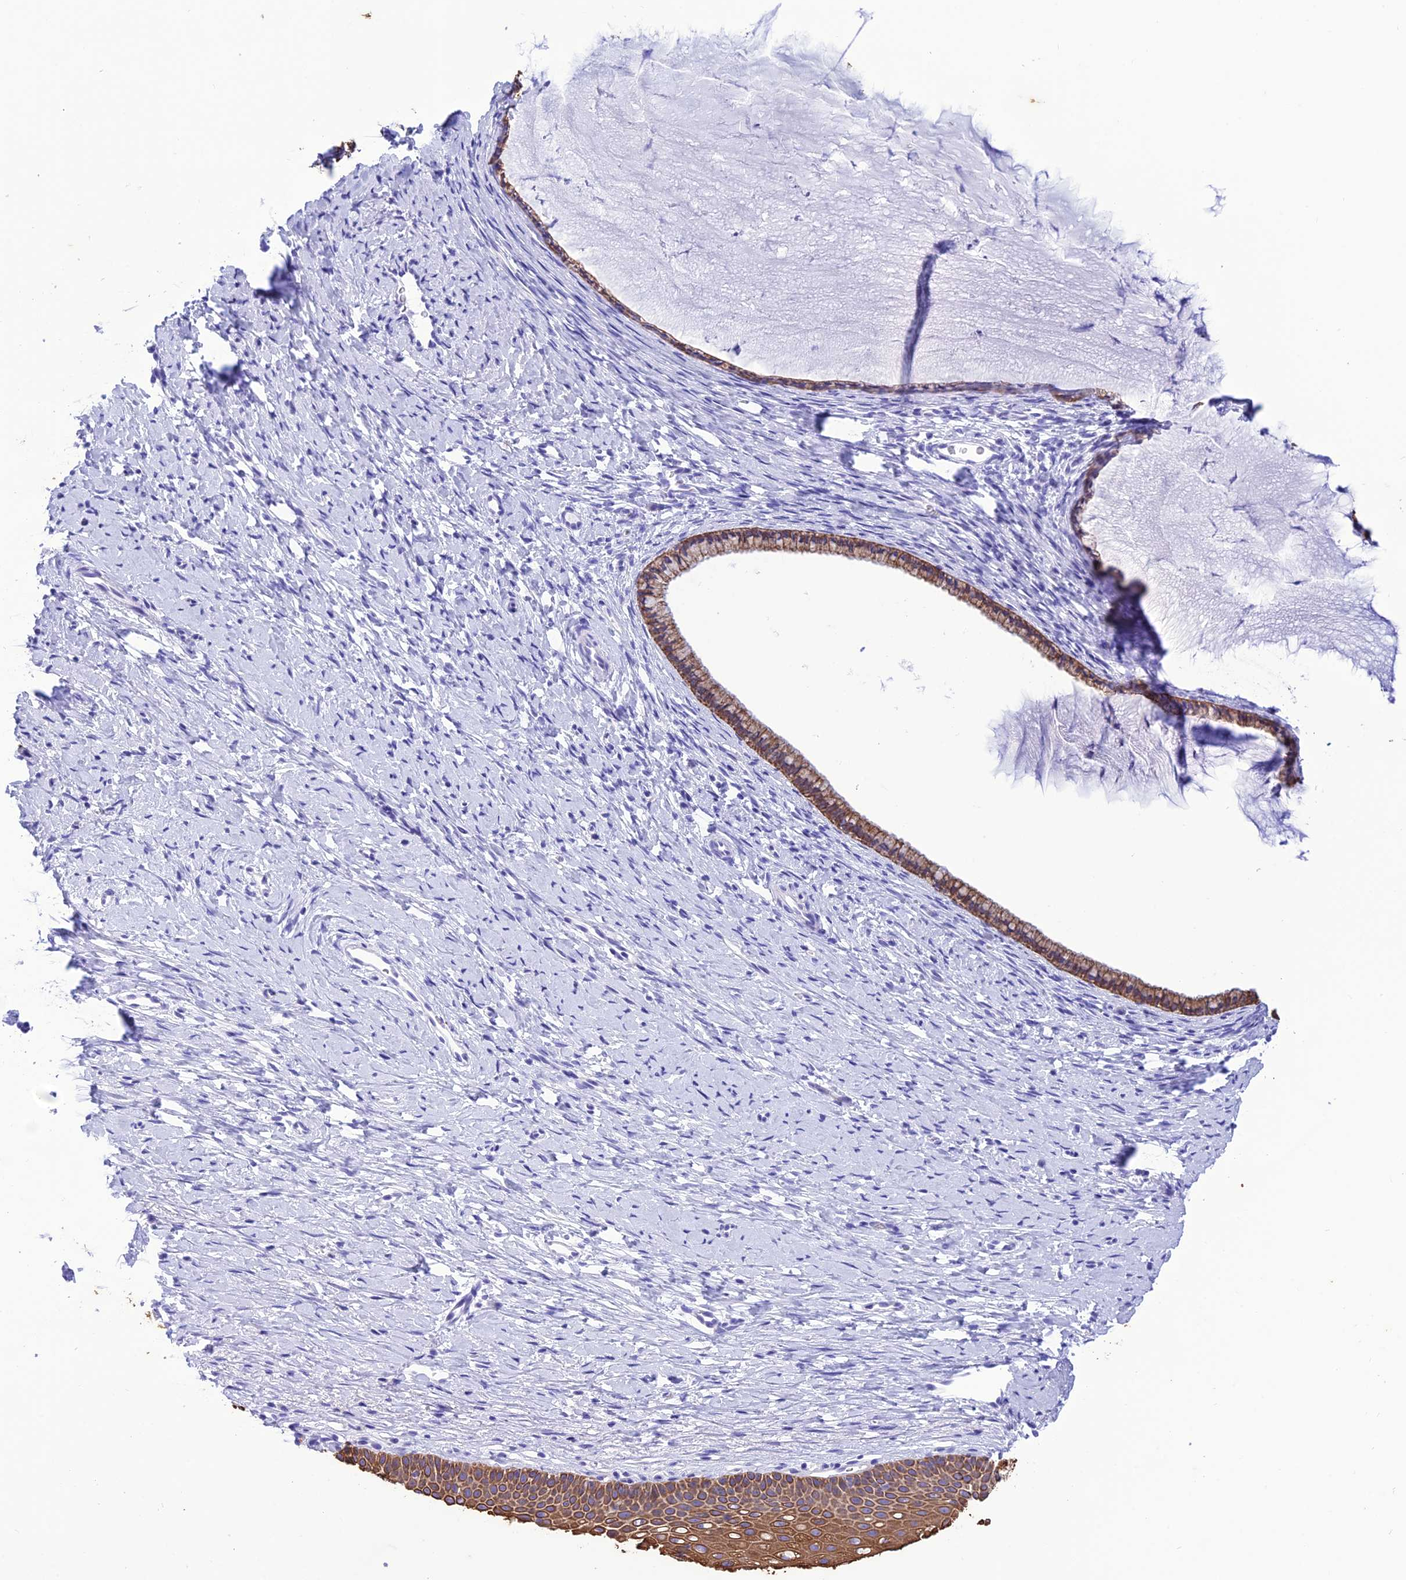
{"staining": {"intensity": "strong", "quantity": ">75%", "location": "cytoplasmic/membranous"}, "tissue": "cervix", "cell_type": "Glandular cells", "image_type": "normal", "snomed": [{"axis": "morphology", "description": "Normal tissue, NOS"}, {"axis": "topography", "description": "Cervix"}], "caption": "This photomicrograph shows IHC staining of normal cervix, with high strong cytoplasmic/membranous staining in approximately >75% of glandular cells.", "gene": "VPS52", "patient": {"sex": "female", "age": 36}}